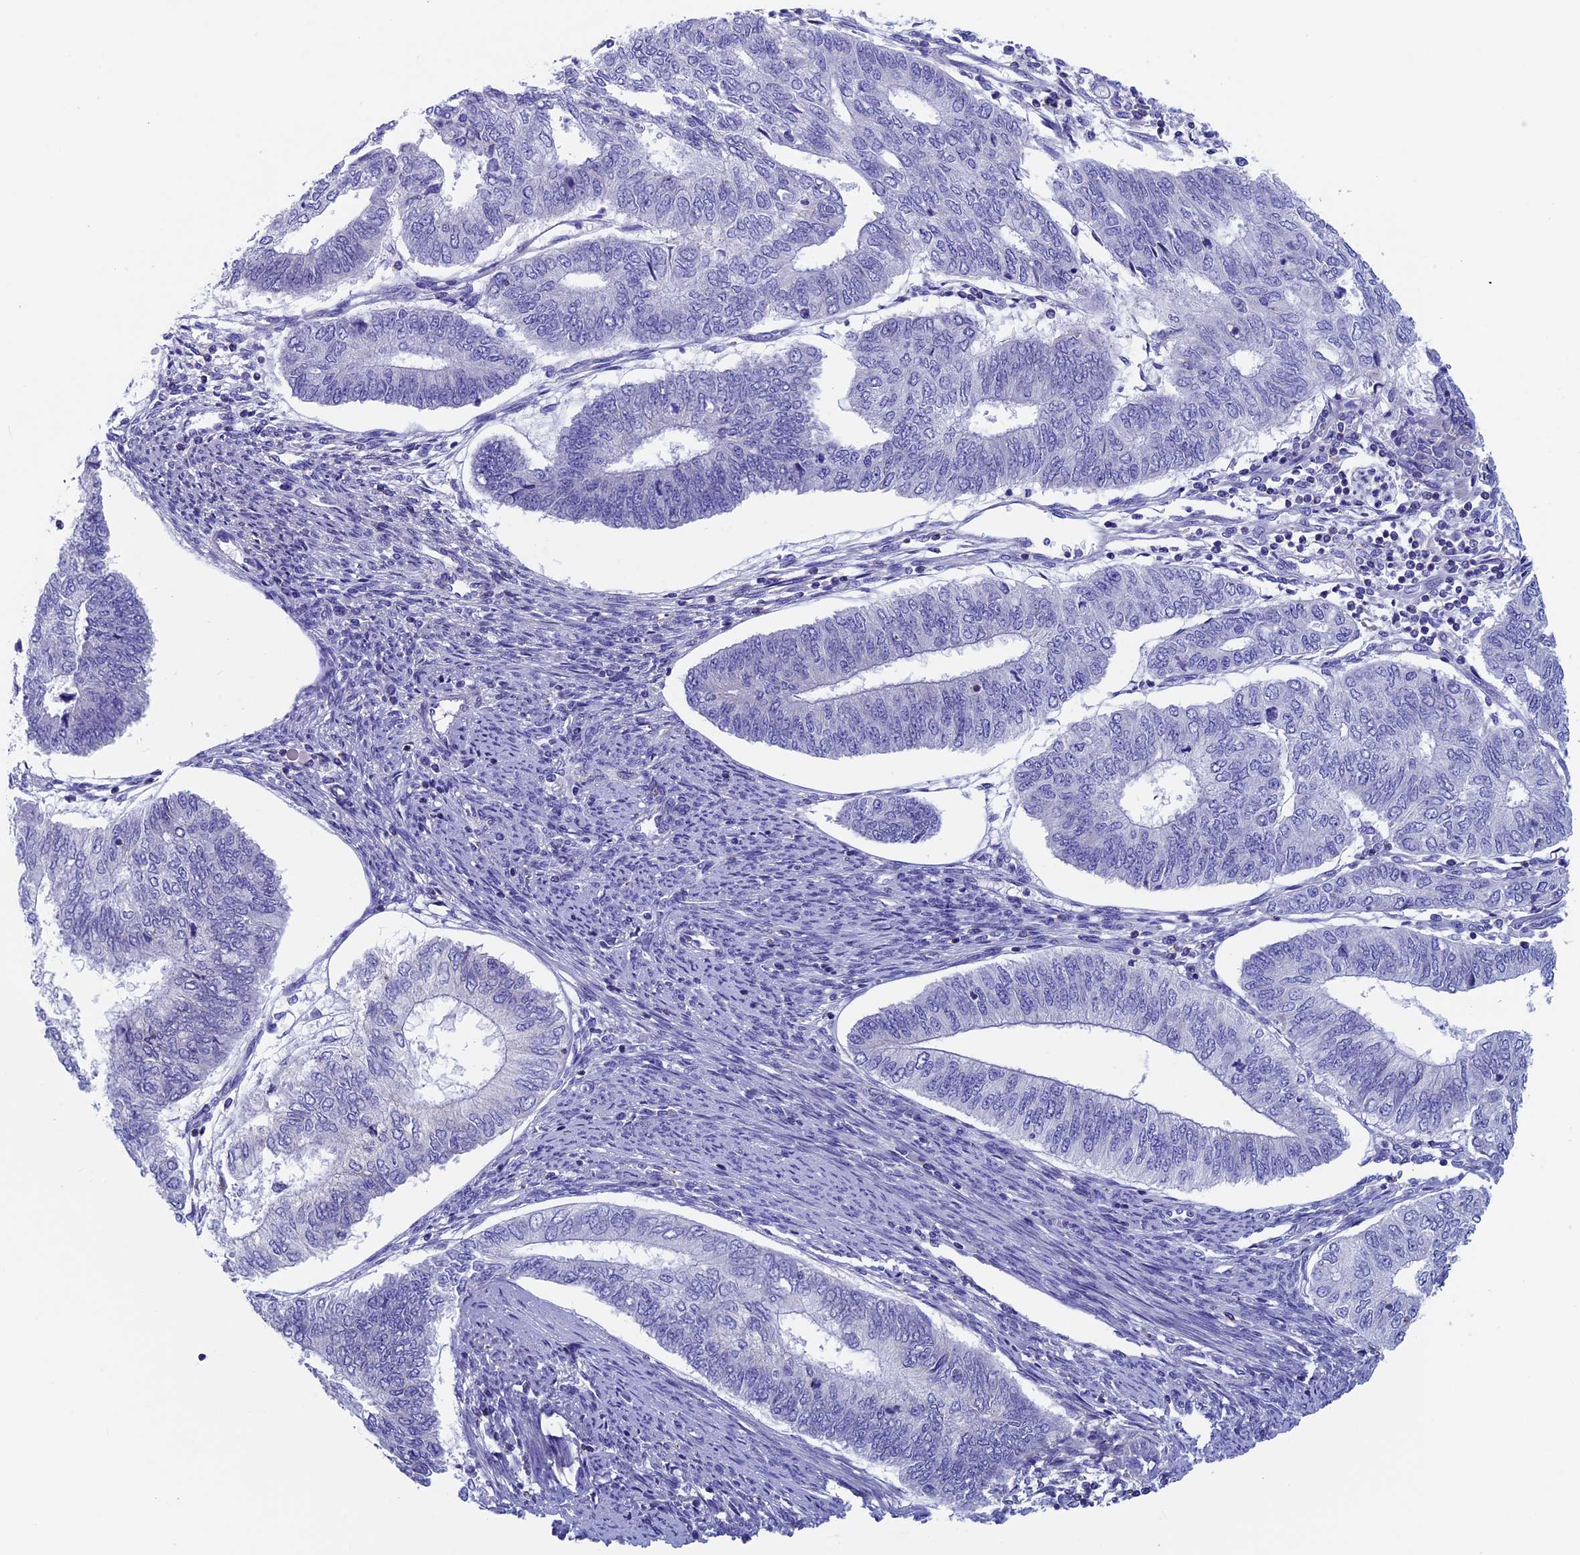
{"staining": {"intensity": "negative", "quantity": "none", "location": "none"}, "tissue": "endometrial cancer", "cell_type": "Tumor cells", "image_type": "cancer", "snomed": [{"axis": "morphology", "description": "Adenocarcinoma, NOS"}, {"axis": "topography", "description": "Endometrium"}], "caption": "Photomicrograph shows no significant protein positivity in tumor cells of endometrial cancer.", "gene": "SEPTIN1", "patient": {"sex": "female", "age": 68}}